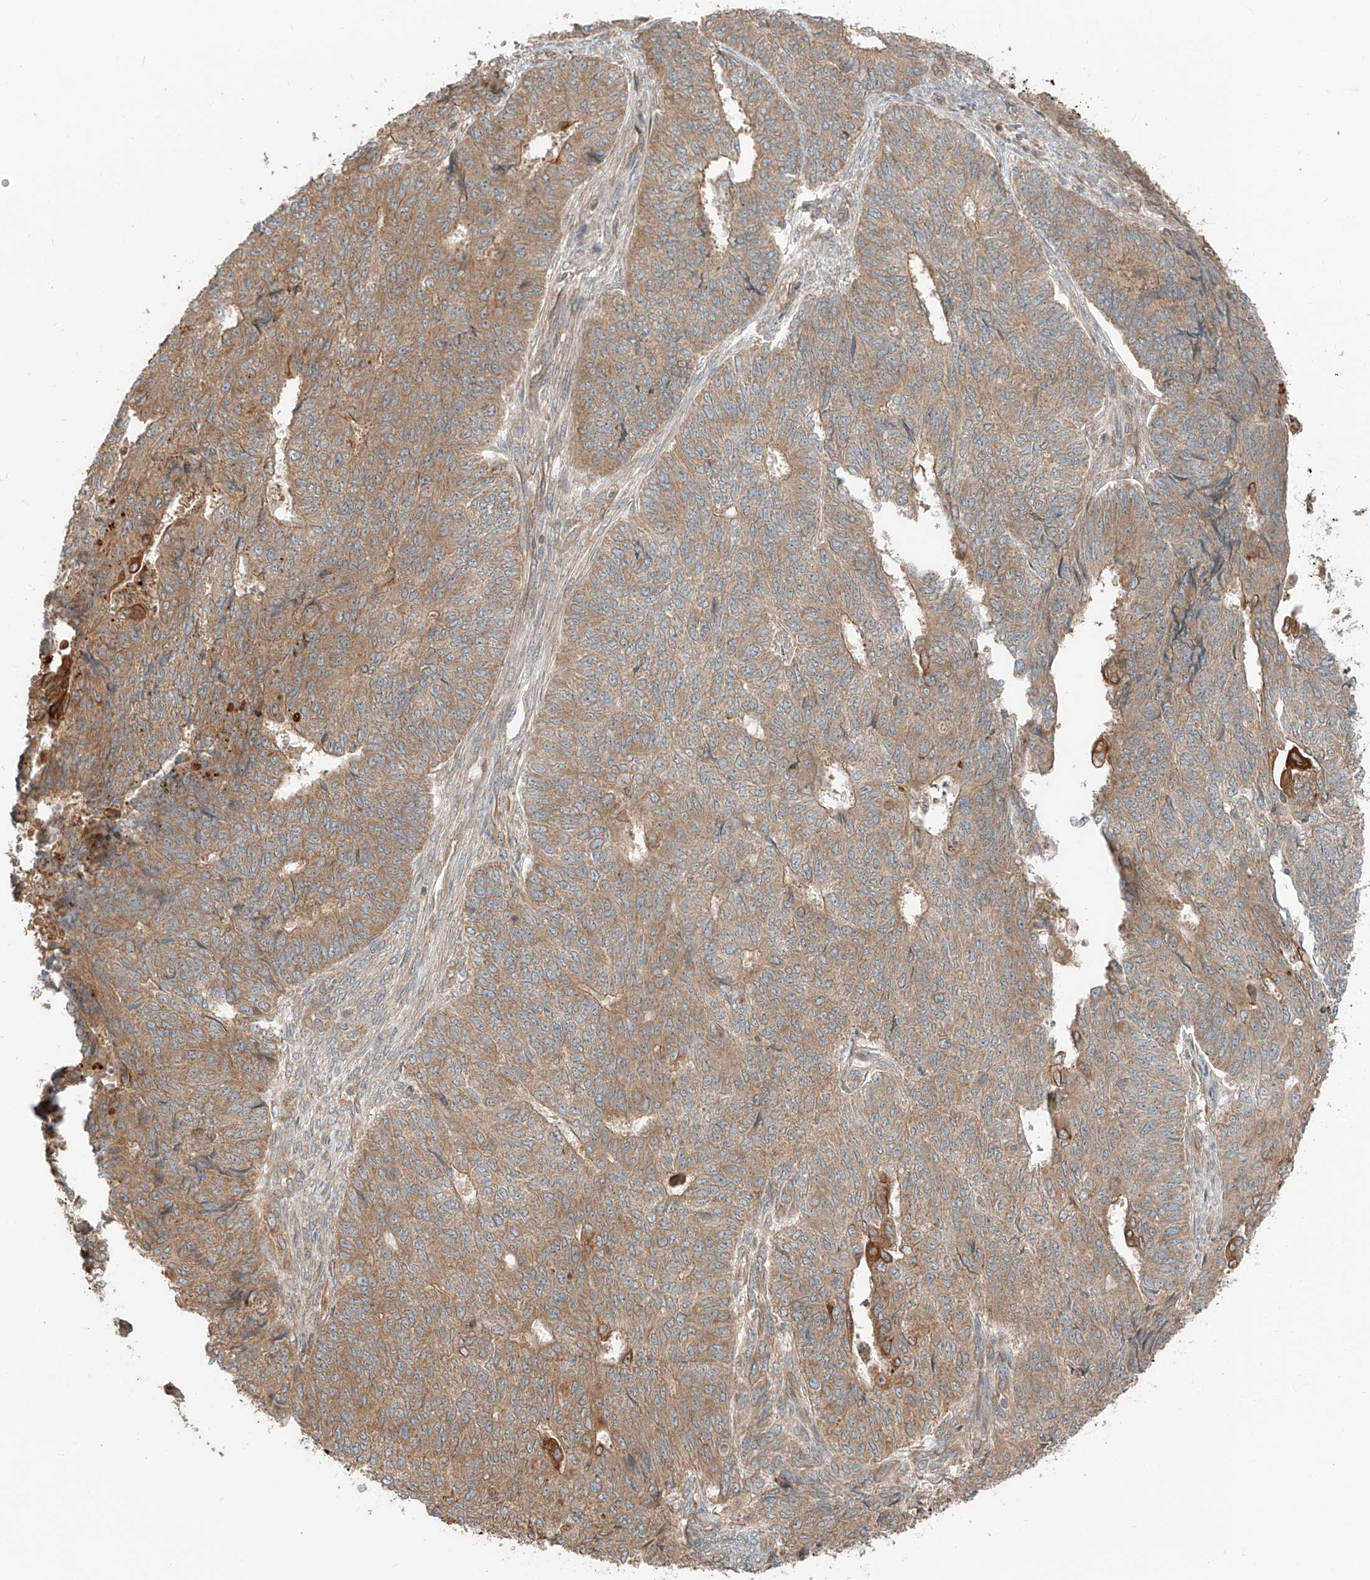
{"staining": {"intensity": "moderate", "quantity": ">75%", "location": "cytoplasmic/membranous"}, "tissue": "endometrial cancer", "cell_type": "Tumor cells", "image_type": "cancer", "snomed": [{"axis": "morphology", "description": "Adenocarcinoma, NOS"}, {"axis": "topography", "description": "Endometrium"}], "caption": "Endometrial cancer stained with a brown dye shows moderate cytoplasmic/membranous positive positivity in about >75% of tumor cells.", "gene": "CEP162", "patient": {"sex": "female", "age": 32}}